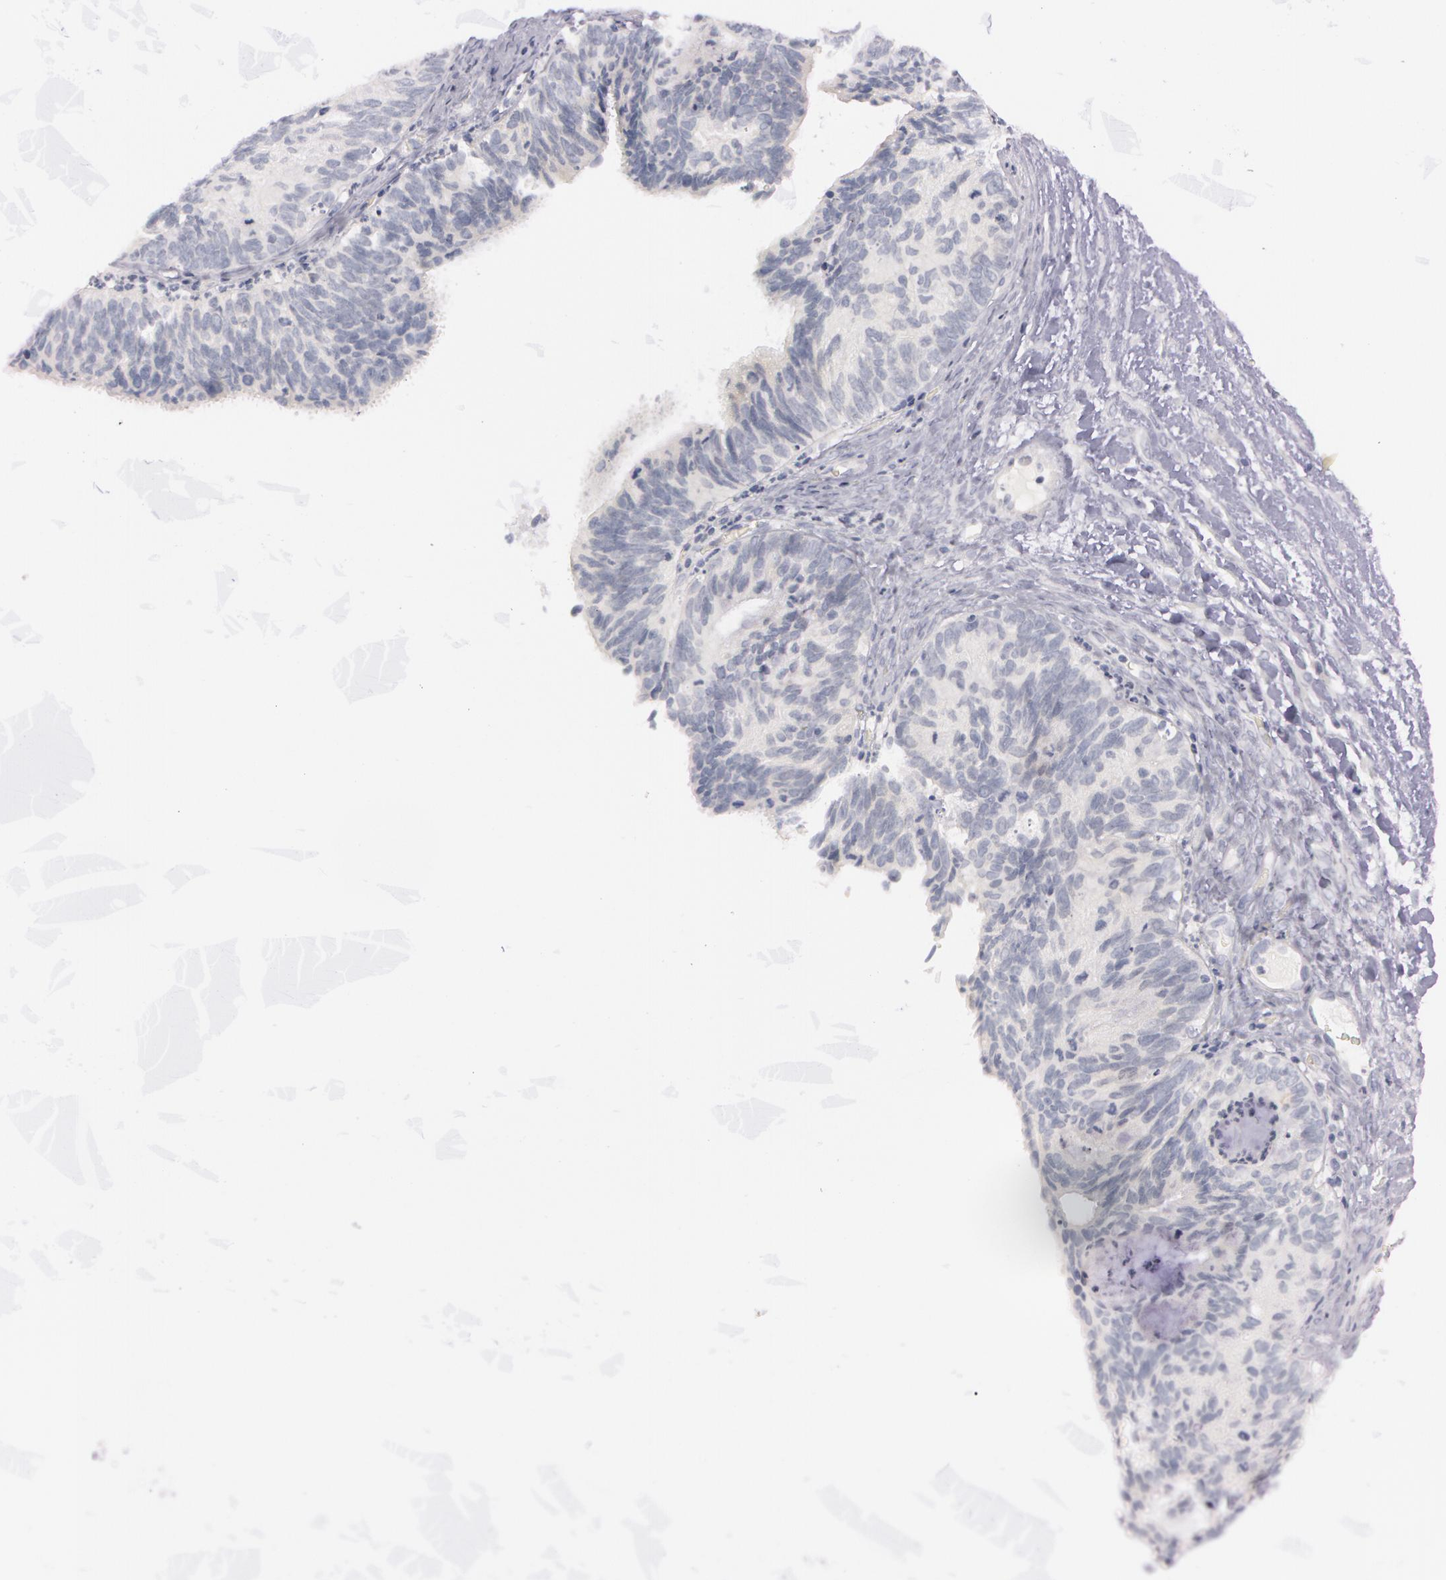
{"staining": {"intensity": "negative", "quantity": "none", "location": "none"}, "tissue": "ovarian cancer", "cell_type": "Tumor cells", "image_type": "cancer", "snomed": [{"axis": "morphology", "description": "Carcinoma, endometroid"}, {"axis": "topography", "description": "Ovary"}], "caption": "An immunohistochemistry (IHC) histopathology image of ovarian endometroid carcinoma is shown. There is no staining in tumor cells of ovarian endometroid carcinoma.", "gene": "IL1RN", "patient": {"sex": "female", "age": 52}}